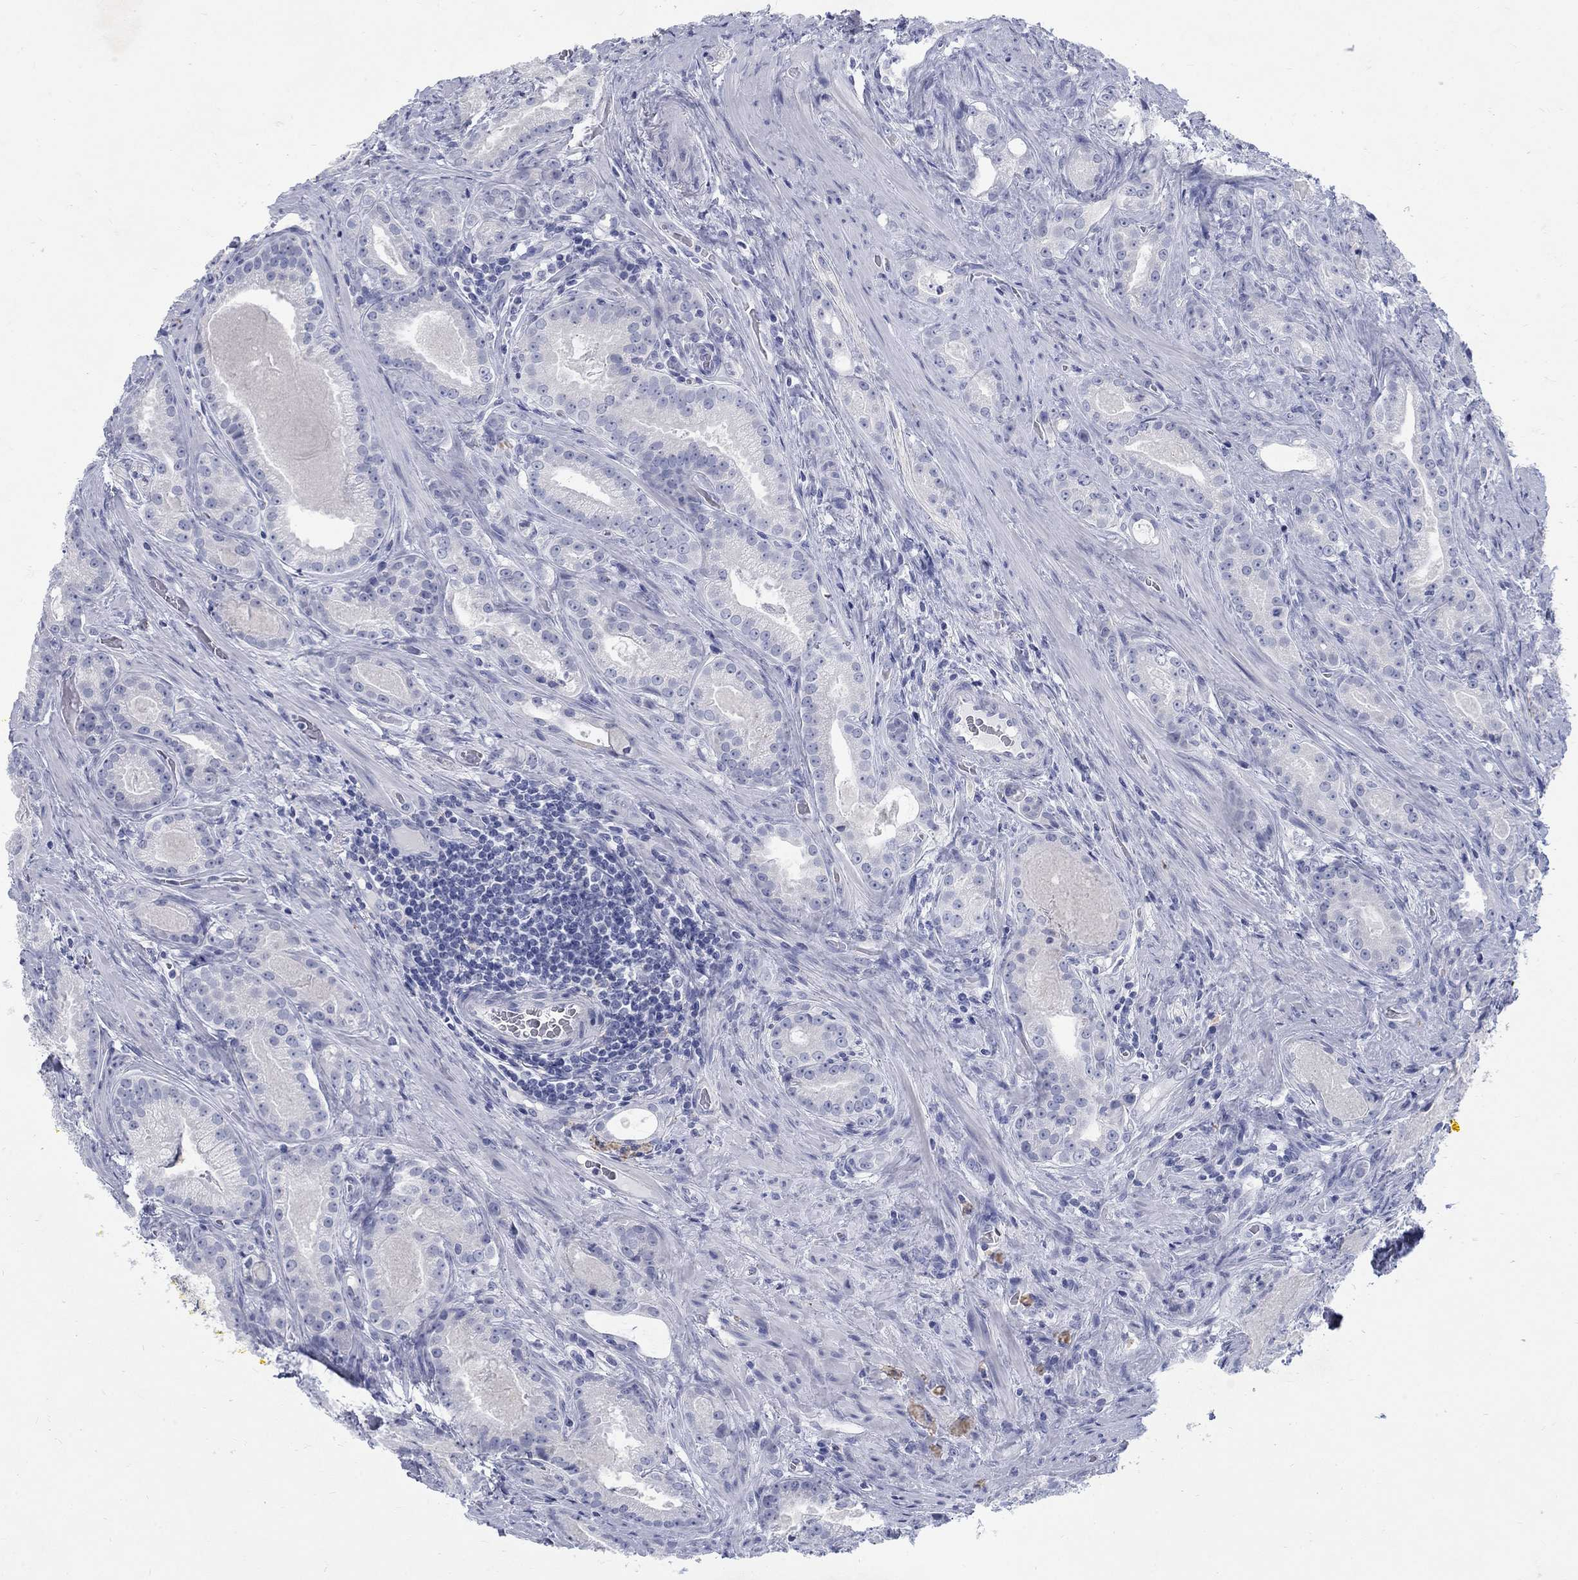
{"staining": {"intensity": "negative", "quantity": "none", "location": "none"}, "tissue": "prostate cancer", "cell_type": "Tumor cells", "image_type": "cancer", "snomed": [{"axis": "morphology", "description": "Adenocarcinoma, NOS"}, {"axis": "topography", "description": "Prostate"}], "caption": "The histopathology image reveals no staining of tumor cells in adenocarcinoma (prostate).", "gene": "RFTN2", "patient": {"sex": "male", "age": 61}}